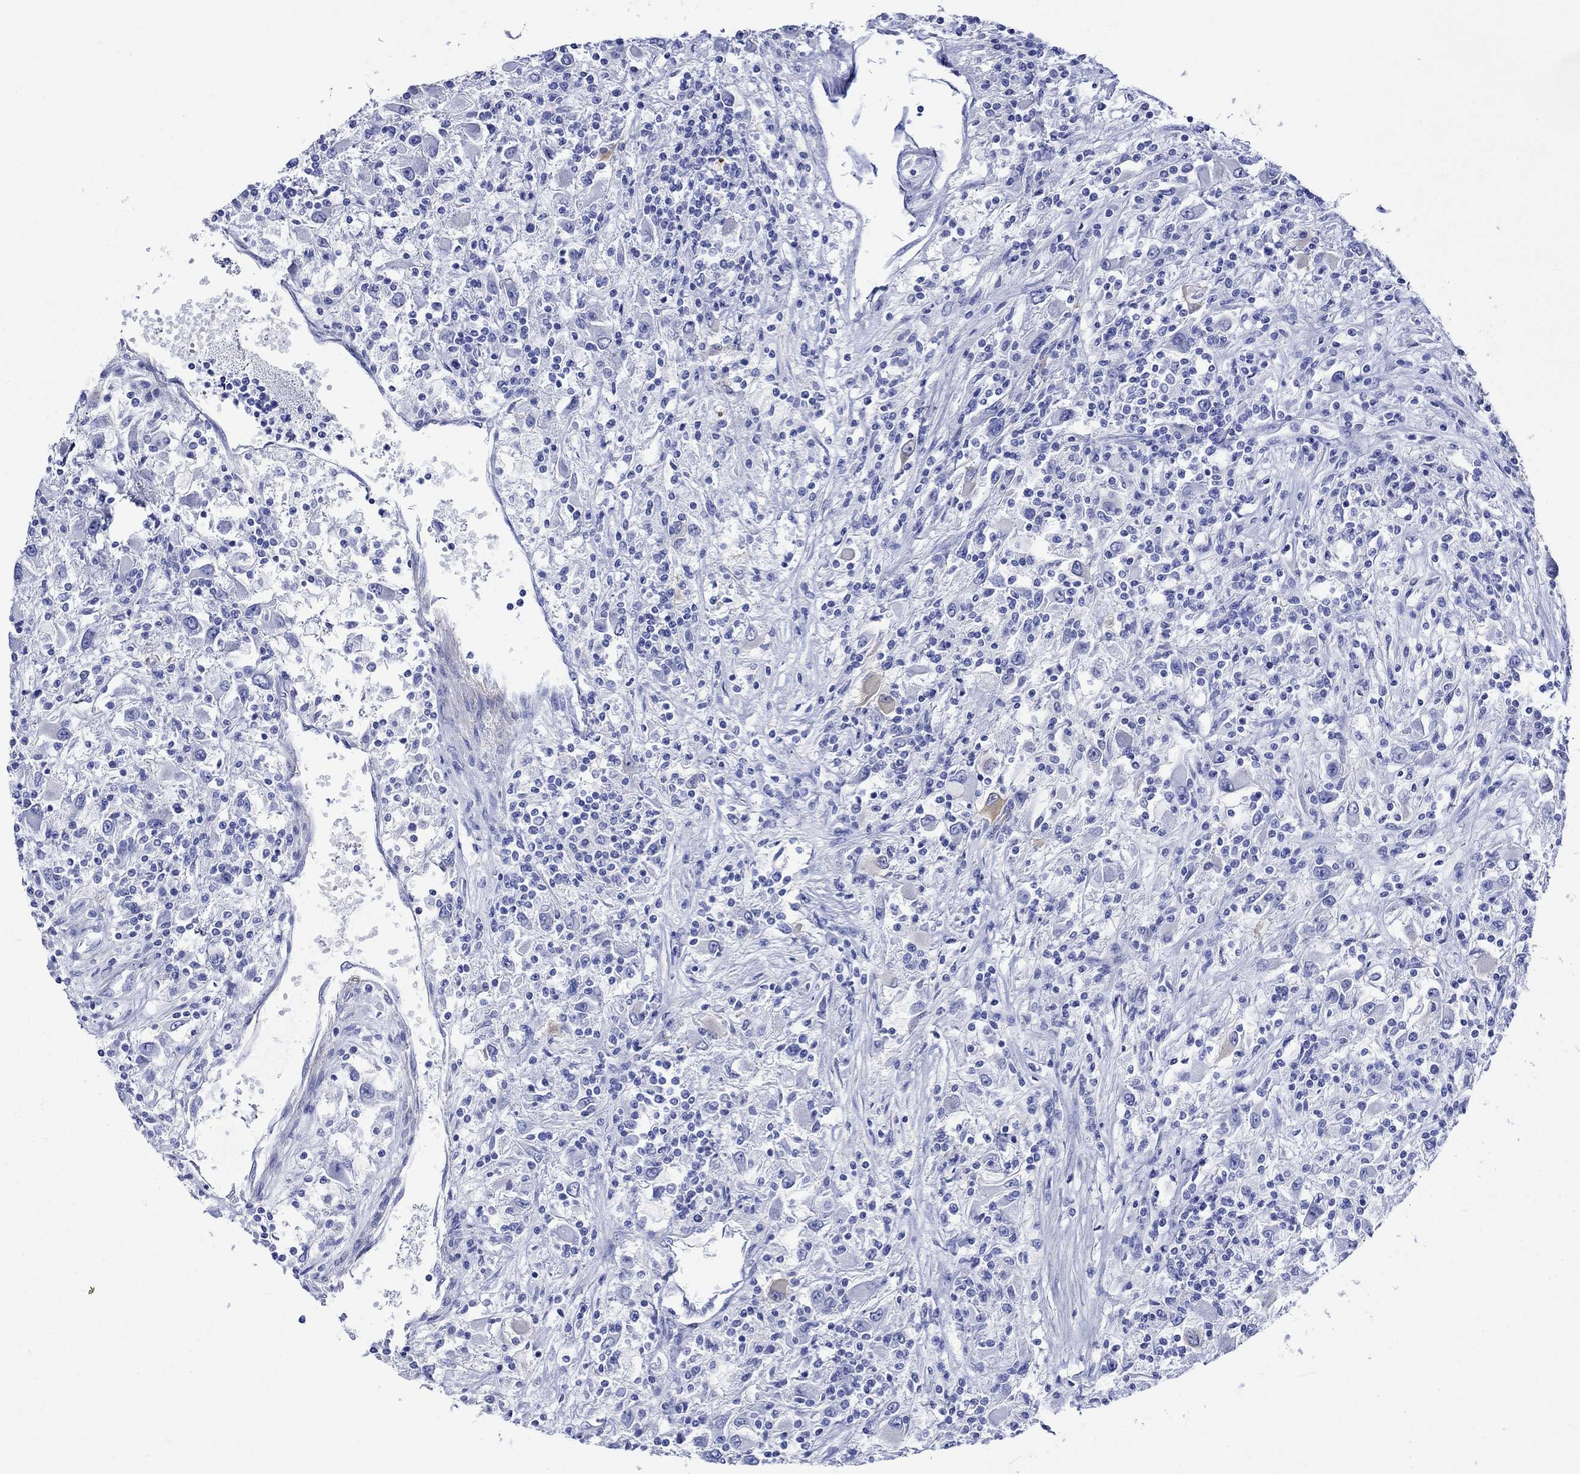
{"staining": {"intensity": "negative", "quantity": "none", "location": "none"}, "tissue": "renal cancer", "cell_type": "Tumor cells", "image_type": "cancer", "snomed": [{"axis": "morphology", "description": "Adenocarcinoma, NOS"}, {"axis": "topography", "description": "Kidney"}], "caption": "Immunohistochemistry (IHC) histopathology image of renal adenocarcinoma stained for a protein (brown), which exhibits no staining in tumor cells.", "gene": "CRYAB", "patient": {"sex": "female", "age": 67}}